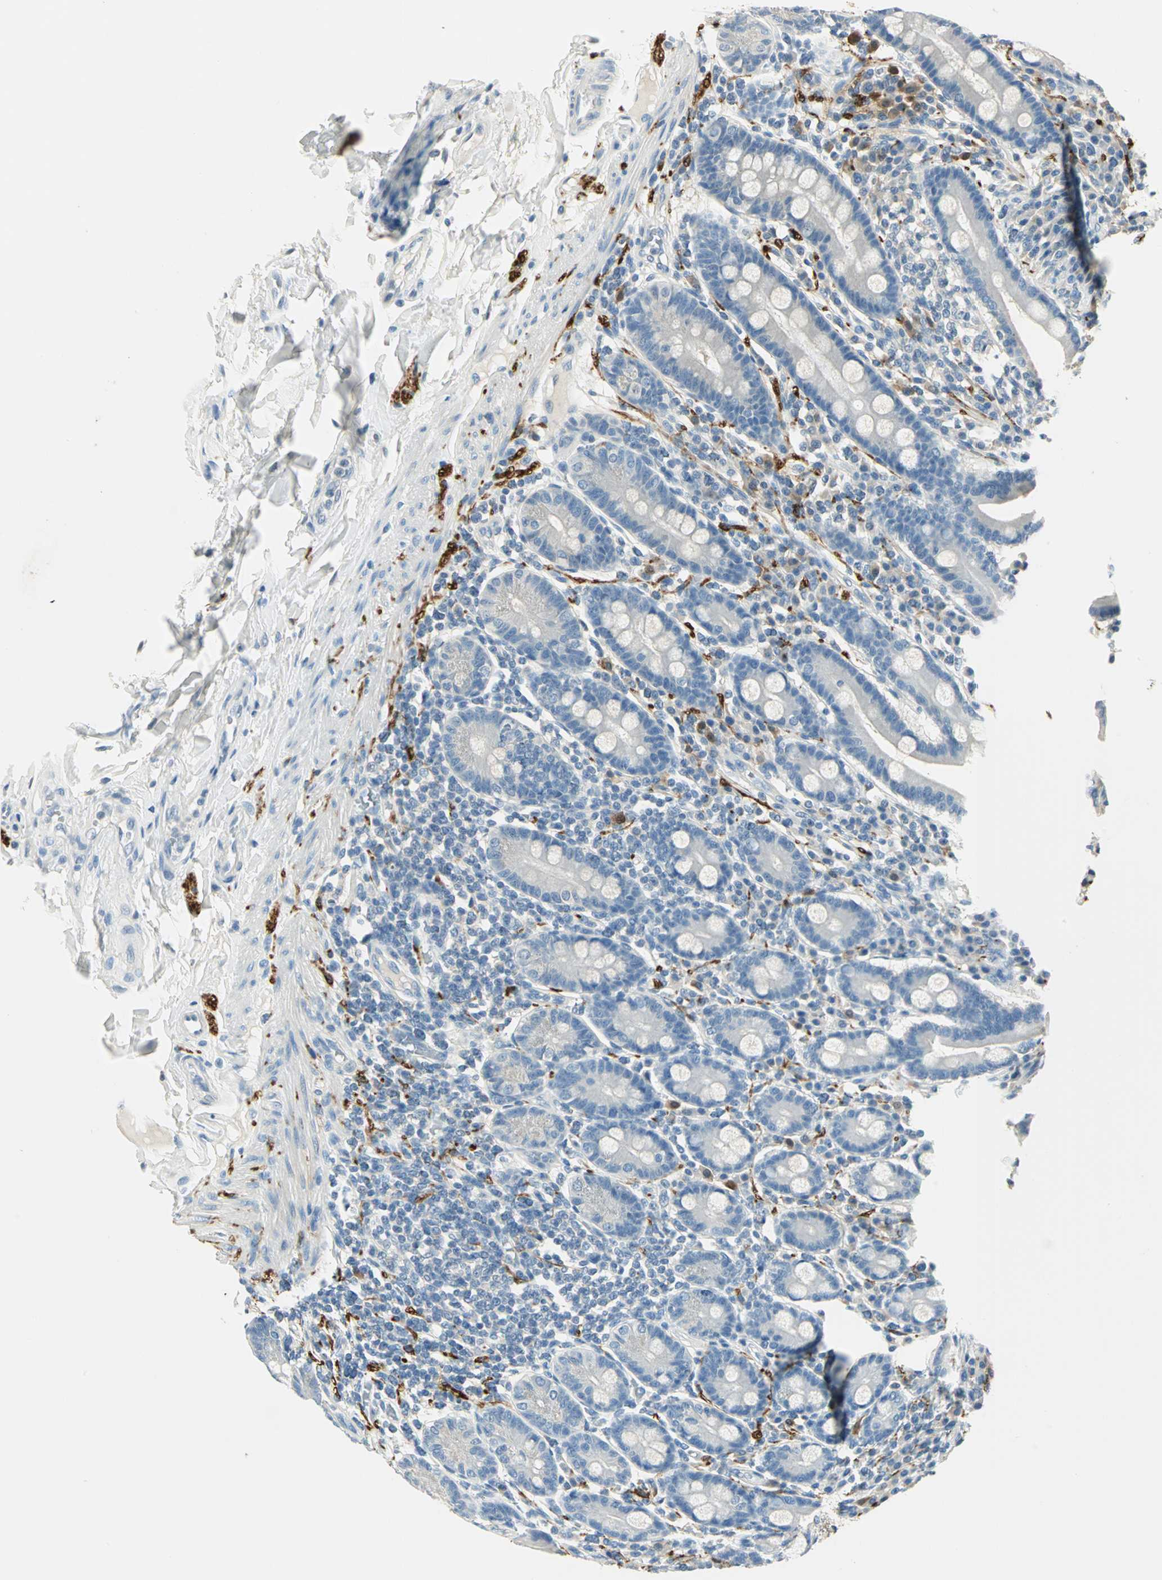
{"staining": {"intensity": "negative", "quantity": "none", "location": "none"}, "tissue": "duodenum", "cell_type": "Glandular cells", "image_type": "normal", "snomed": [{"axis": "morphology", "description": "Normal tissue, NOS"}, {"axis": "topography", "description": "Duodenum"}], "caption": "IHC of unremarkable duodenum displays no positivity in glandular cells. (DAB IHC visualized using brightfield microscopy, high magnification).", "gene": "UCHL1", "patient": {"sex": "male", "age": 50}}